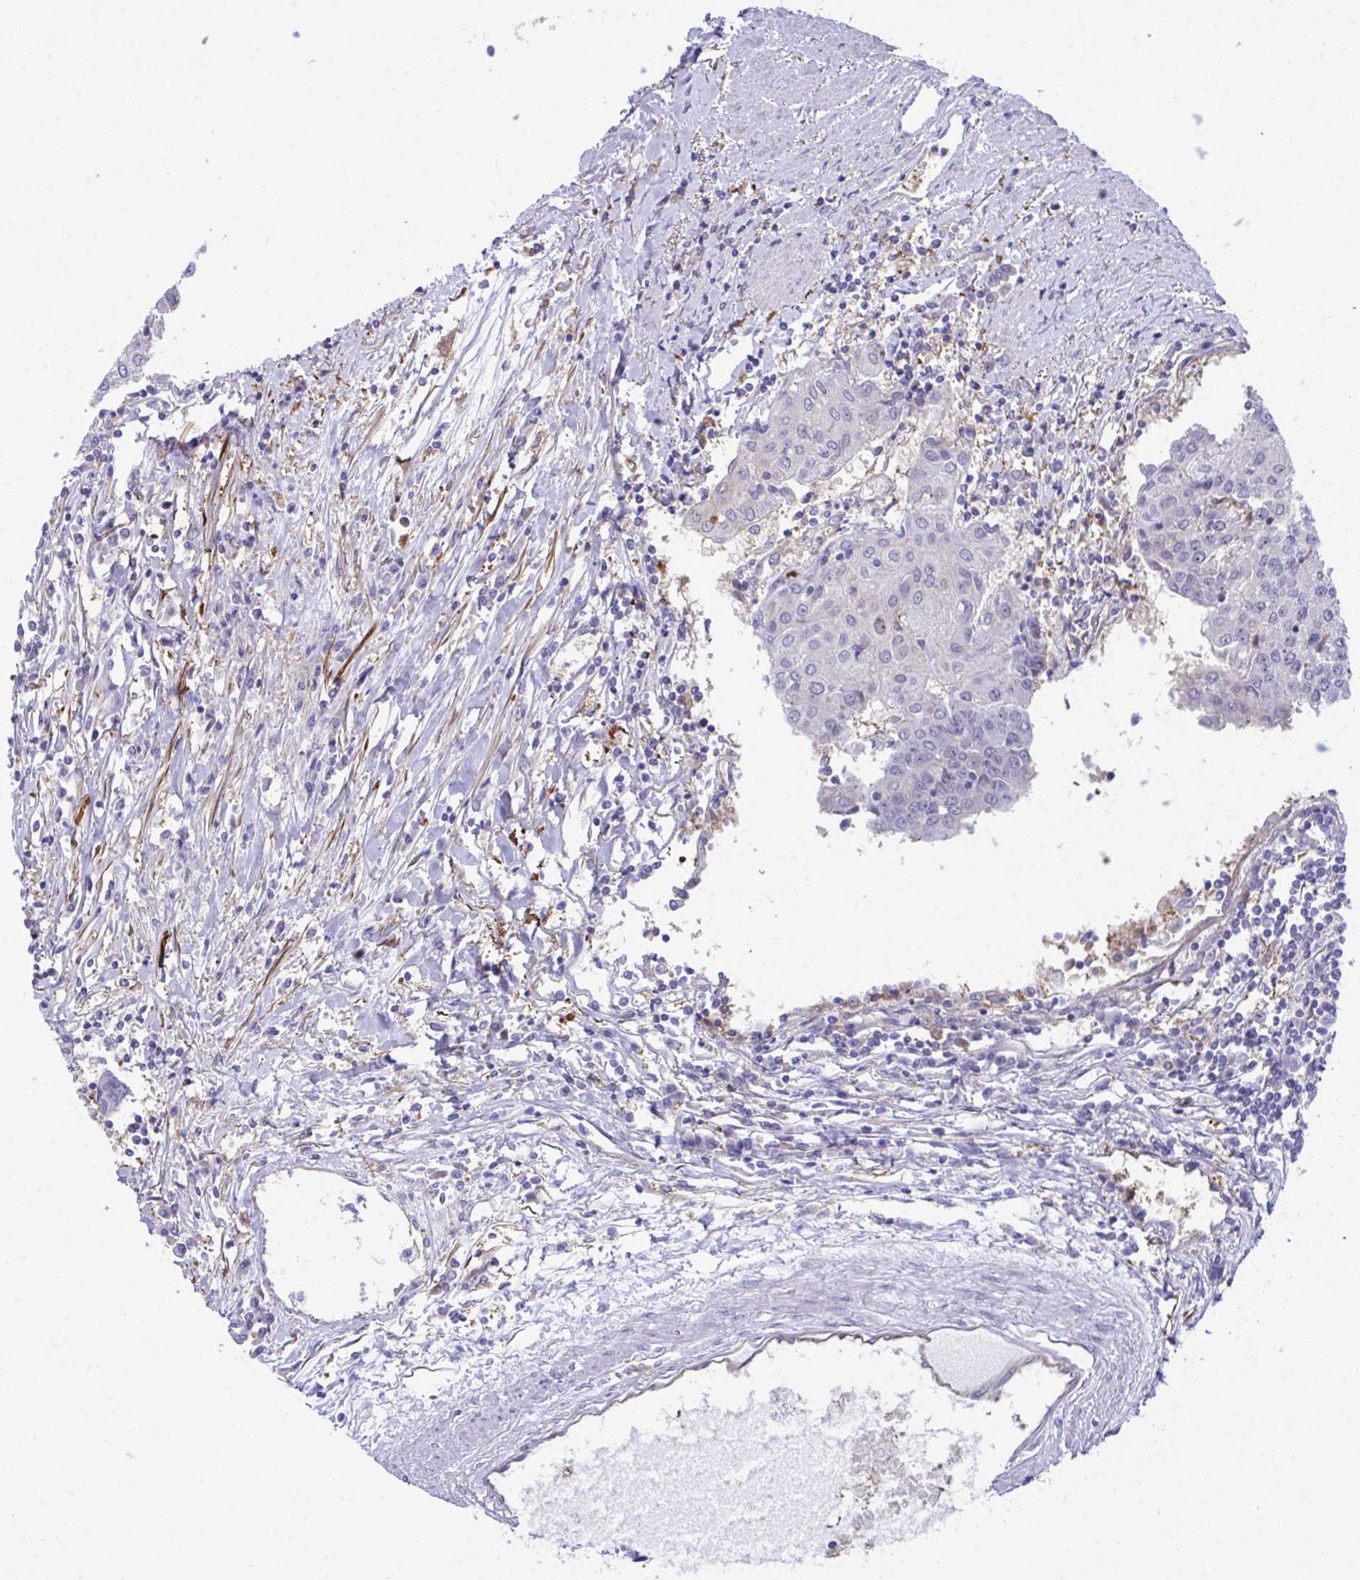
{"staining": {"intensity": "negative", "quantity": "none", "location": "none"}, "tissue": "urothelial cancer", "cell_type": "Tumor cells", "image_type": "cancer", "snomed": [{"axis": "morphology", "description": "Urothelial carcinoma, High grade"}, {"axis": "topography", "description": "Urinary bladder"}], "caption": "DAB (3,3'-diaminobenzidine) immunohistochemical staining of urothelial cancer demonstrates no significant expression in tumor cells. (Immunohistochemistry, brightfield microscopy, high magnification).", "gene": "CENPQ", "patient": {"sex": "female", "age": 85}}